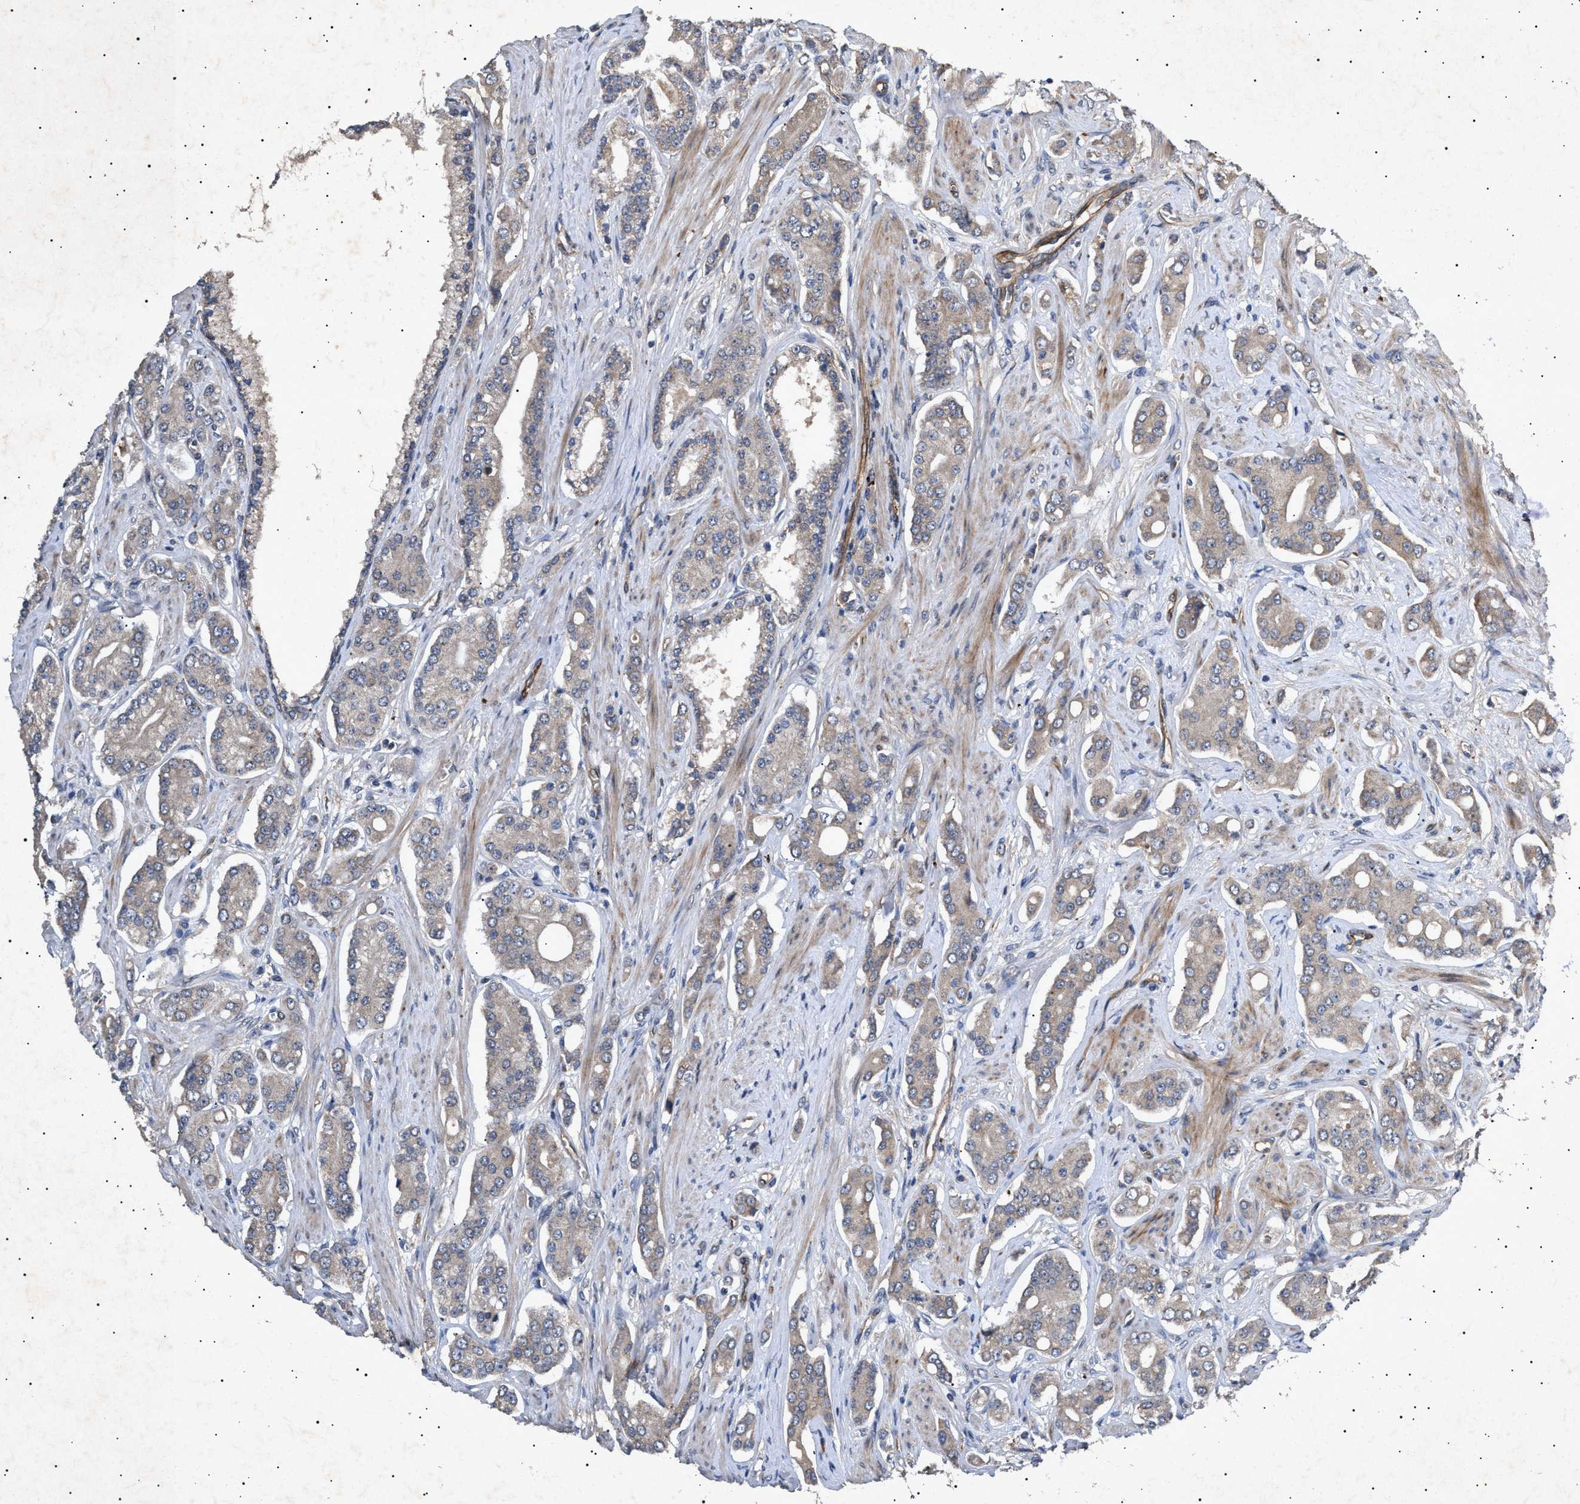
{"staining": {"intensity": "weak", "quantity": "<25%", "location": "cytoplasmic/membranous"}, "tissue": "prostate cancer", "cell_type": "Tumor cells", "image_type": "cancer", "snomed": [{"axis": "morphology", "description": "Adenocarcinoma, High grade"}, {"axis": "topography", "description": "Prostate"}], "caption": "Immunohistochemical staining of prostate cancer shows no significant expression in tumor cells. (Brightfield microscopy of DAB immunohistochemistry (IHC) at high magnification).", "gene": "SIRT5", "patient": {"sex": "male", "age": 71}}